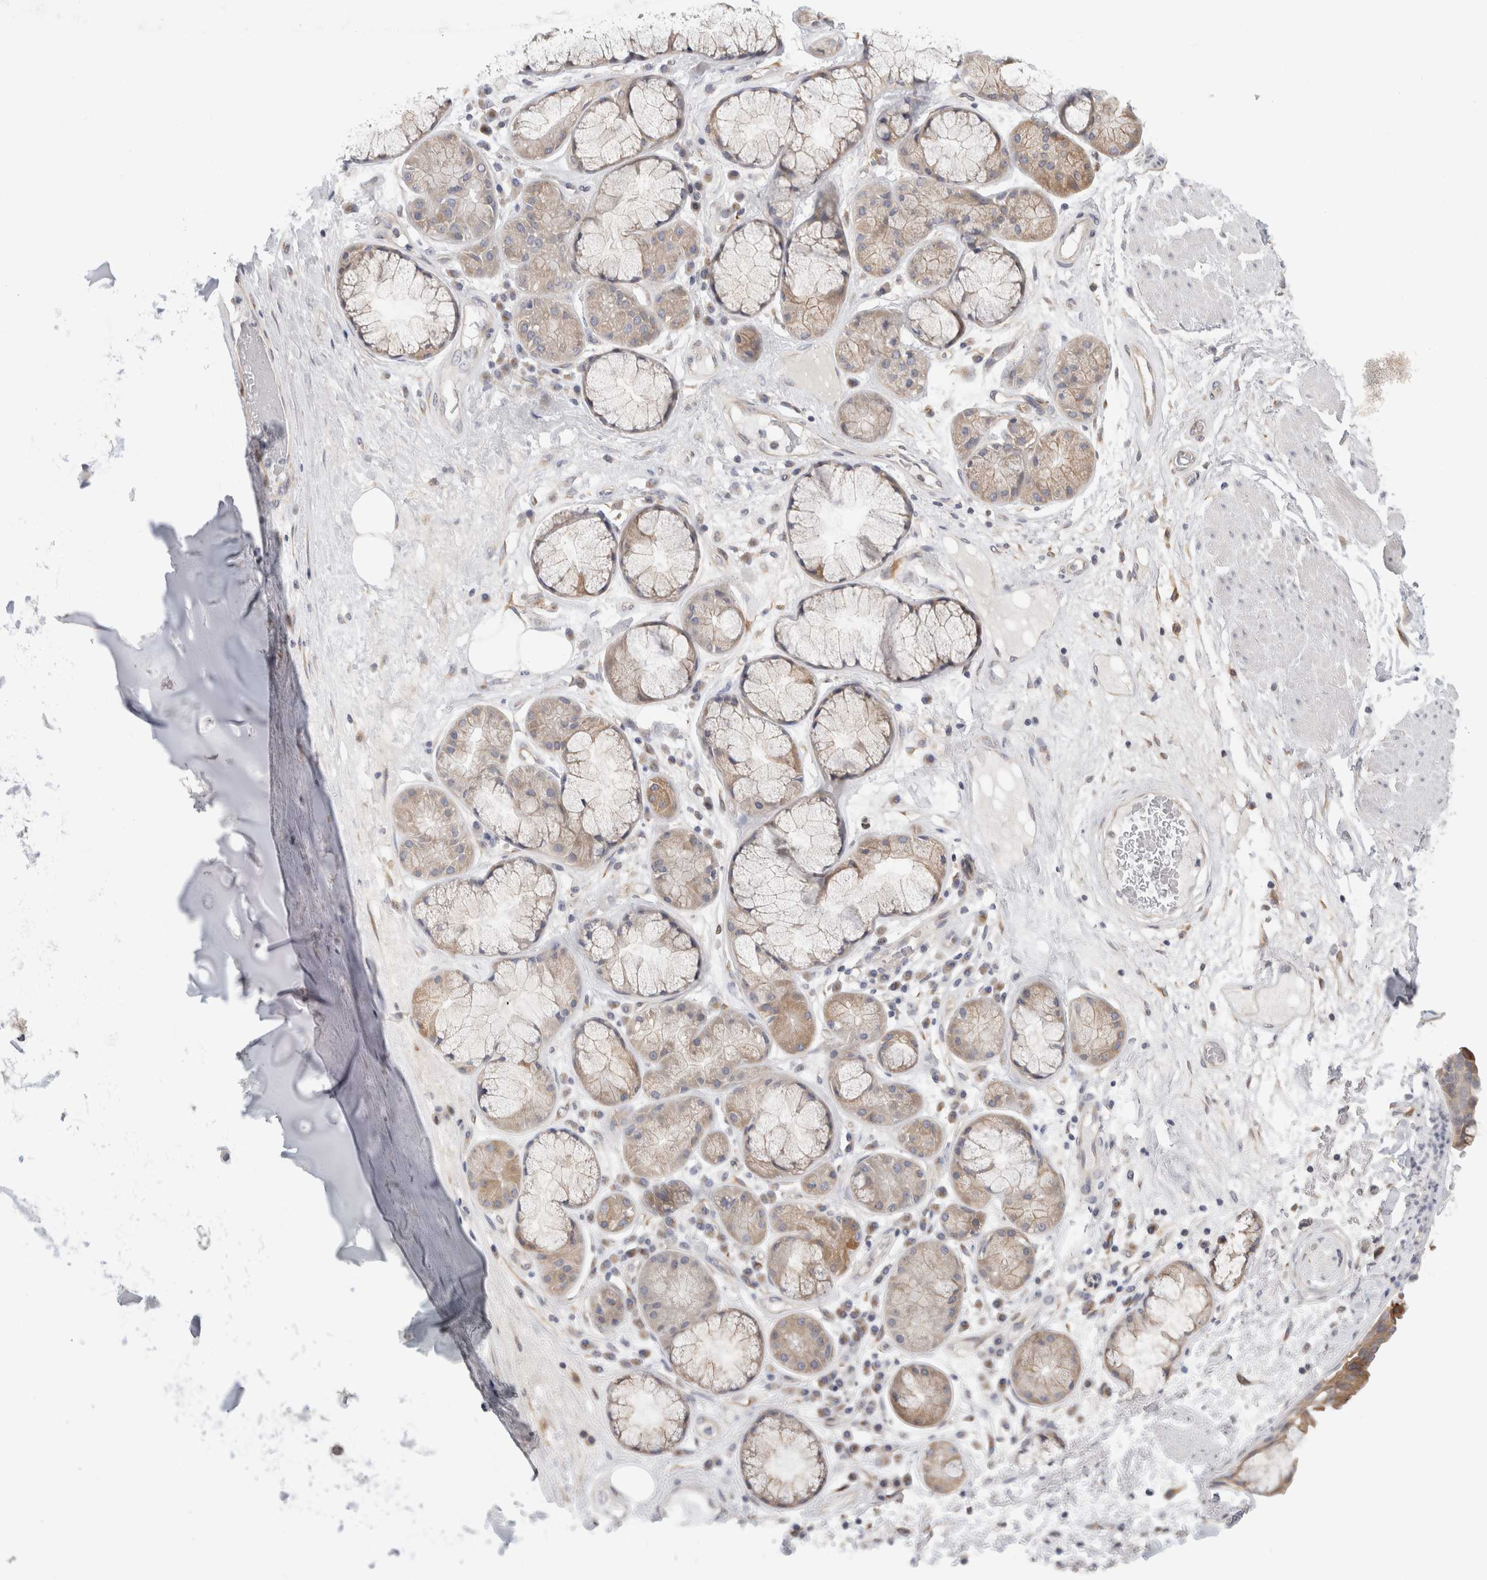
{"staining": {"intensity": "negative", "quantity": "none", "location": "none"}, "tissue": "adipose tissue", "cell_type": "Adipocytes", "image_type": "normal", "snomed": [{"axis": "morphology", "description": "Normal tissue, NOS"}, {"axis": "topography", "description": "Bronchus"}], "caption": "This is an immunohistochemistry photomicrograph of benign adipose tissue. There is no expression in adipocytes.", "gene": "SYTL5", "patient": {"sex": "male", "age": 66}}